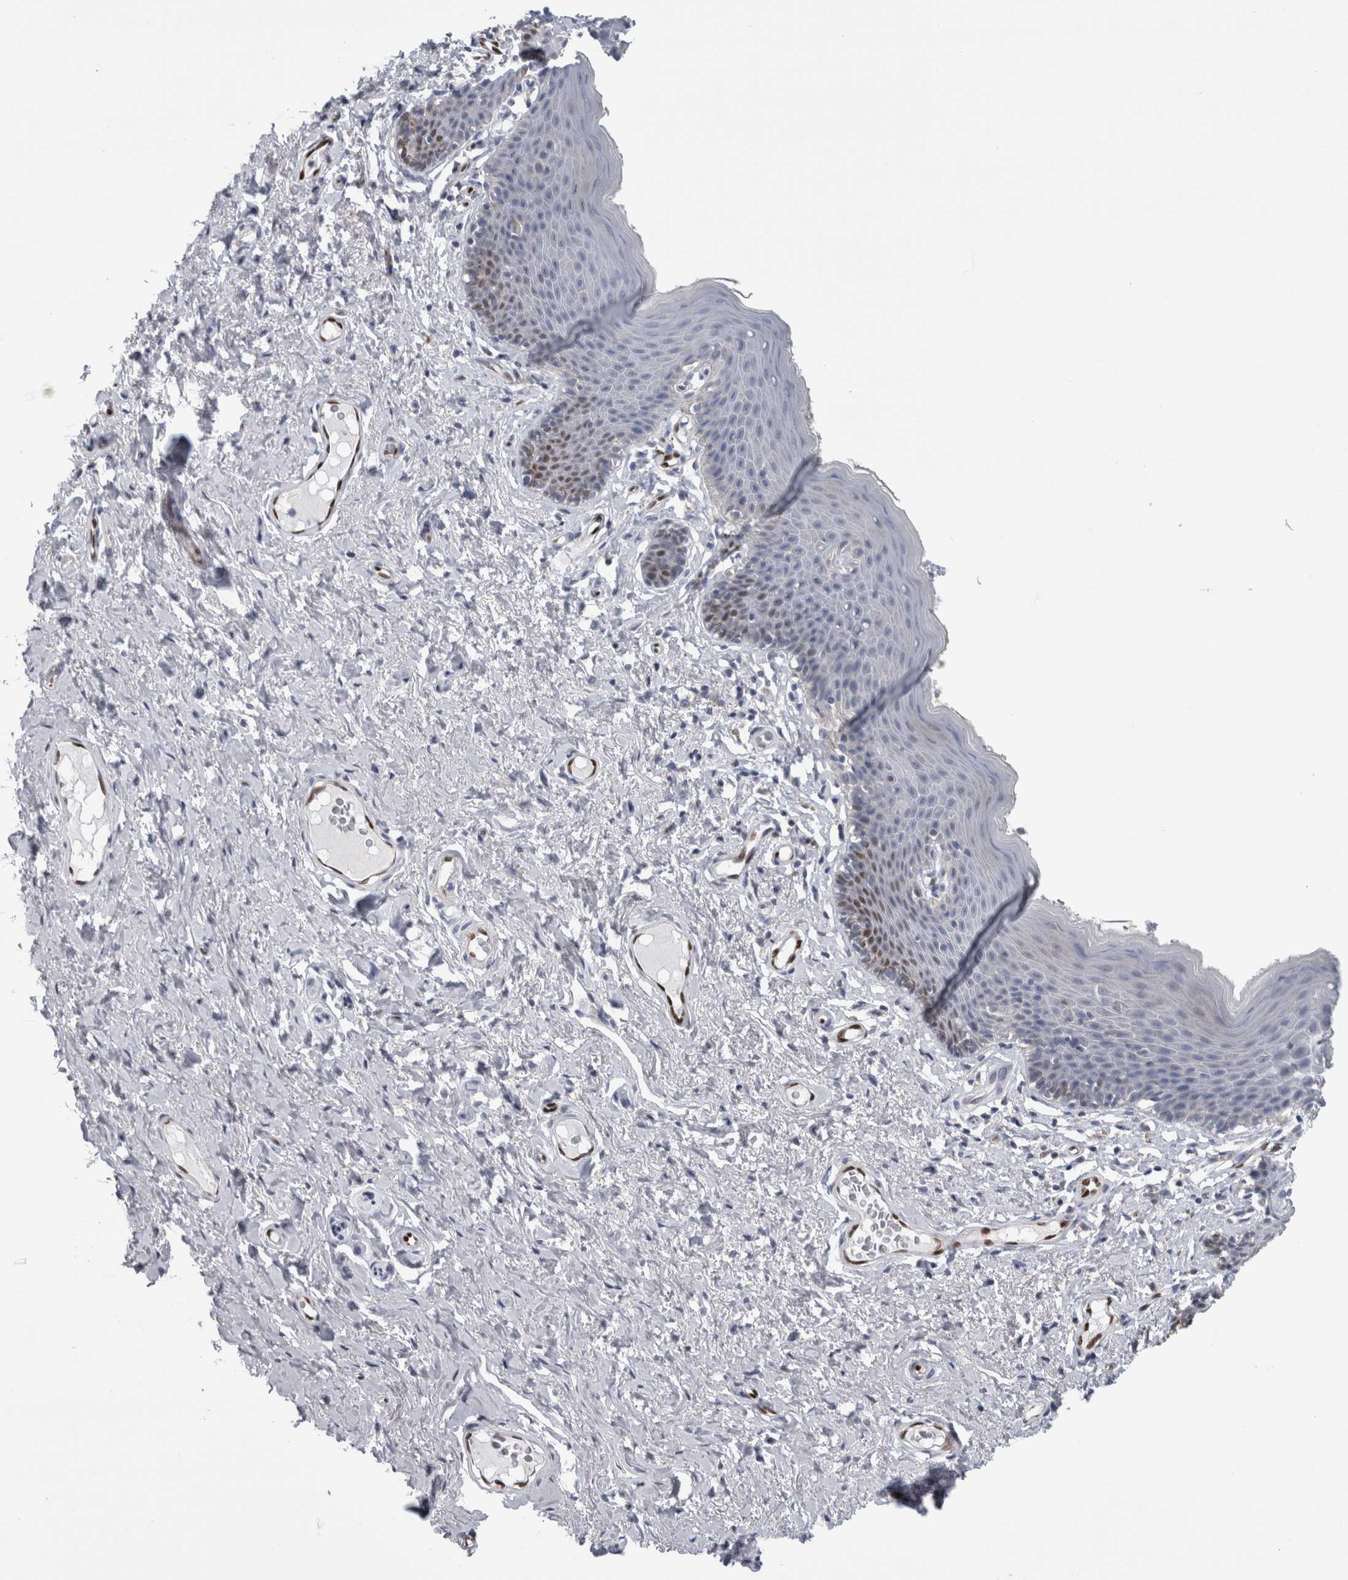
{"staining": {"intensity": "moderate", "quantity": "<25%", "location": "nuclear"}, "tissue": "skin", "cell_type": "Epidermal cells", "image_type": "normal", "snomed": [{"axis": "morphology", "description": "Normal tissue, NOS"}, {"axis": "topography", "description": "Vulva"}], "caption": "Skin stained for a protein (brown) shows moderate nuclear positive staining in approximately <25% of epidermal cells.", "gene": "IL33", "patient": {"sex": "female", "age": 66}}